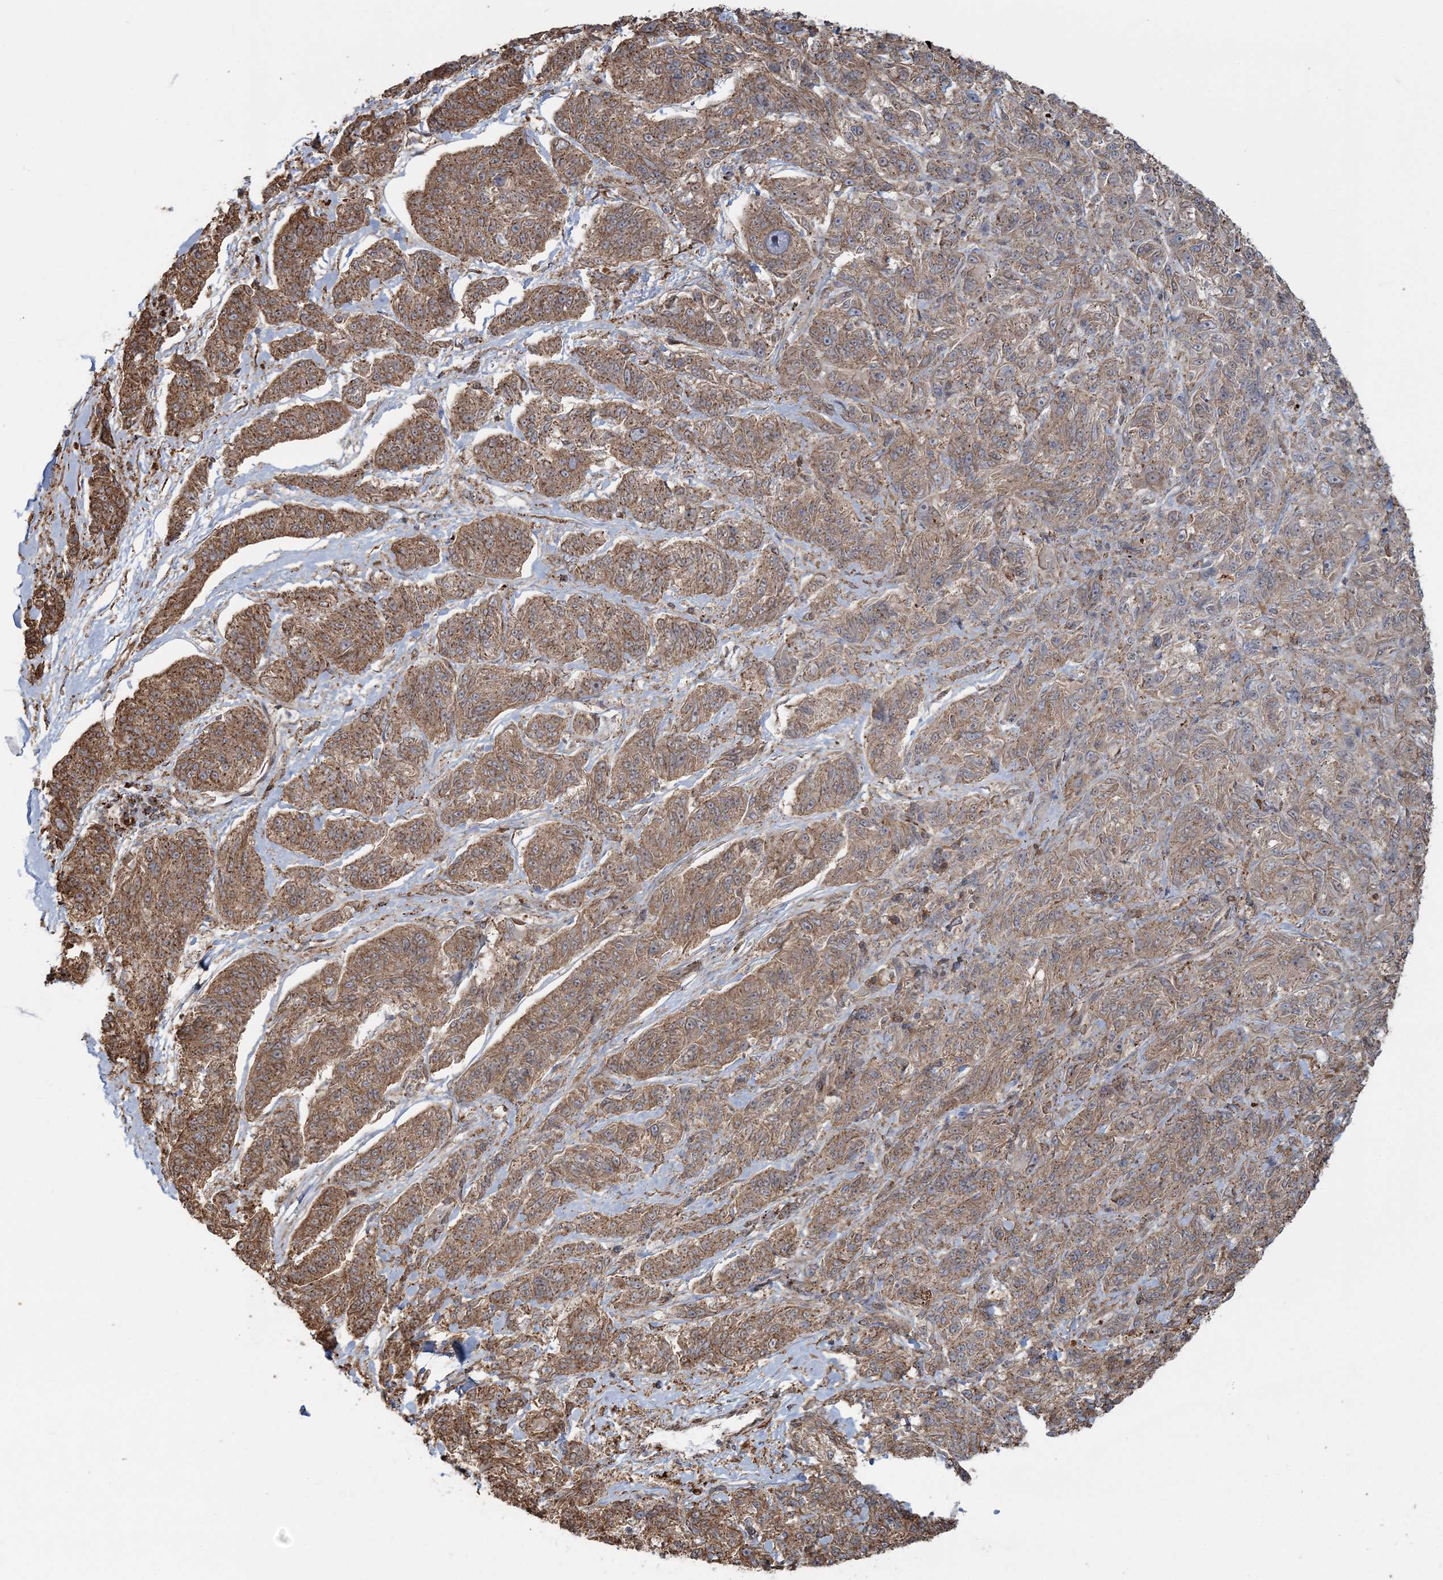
{"staining": {"intensity": "moderate", "quantity": ">75%", "location": "cytoplasmic/membranous"}, "tissue": "melanoma", "cell_type": "Tumor cells", "image_type": "cancer", "snomed": [{"axis": "morphology", "description": "Malignant melanoma, NOS"}, {"axis": "topography", "description": "Skin"}], "caption": "A high-resolution photomicrograph shows IHC staining of malignant melanoma, which exhibits moderate cytoplasmic/membranous staining in approximately >75% of tumor cells.", "gene": "TRAF3IP2", "patient": {"sex": "male", "age": 53}}